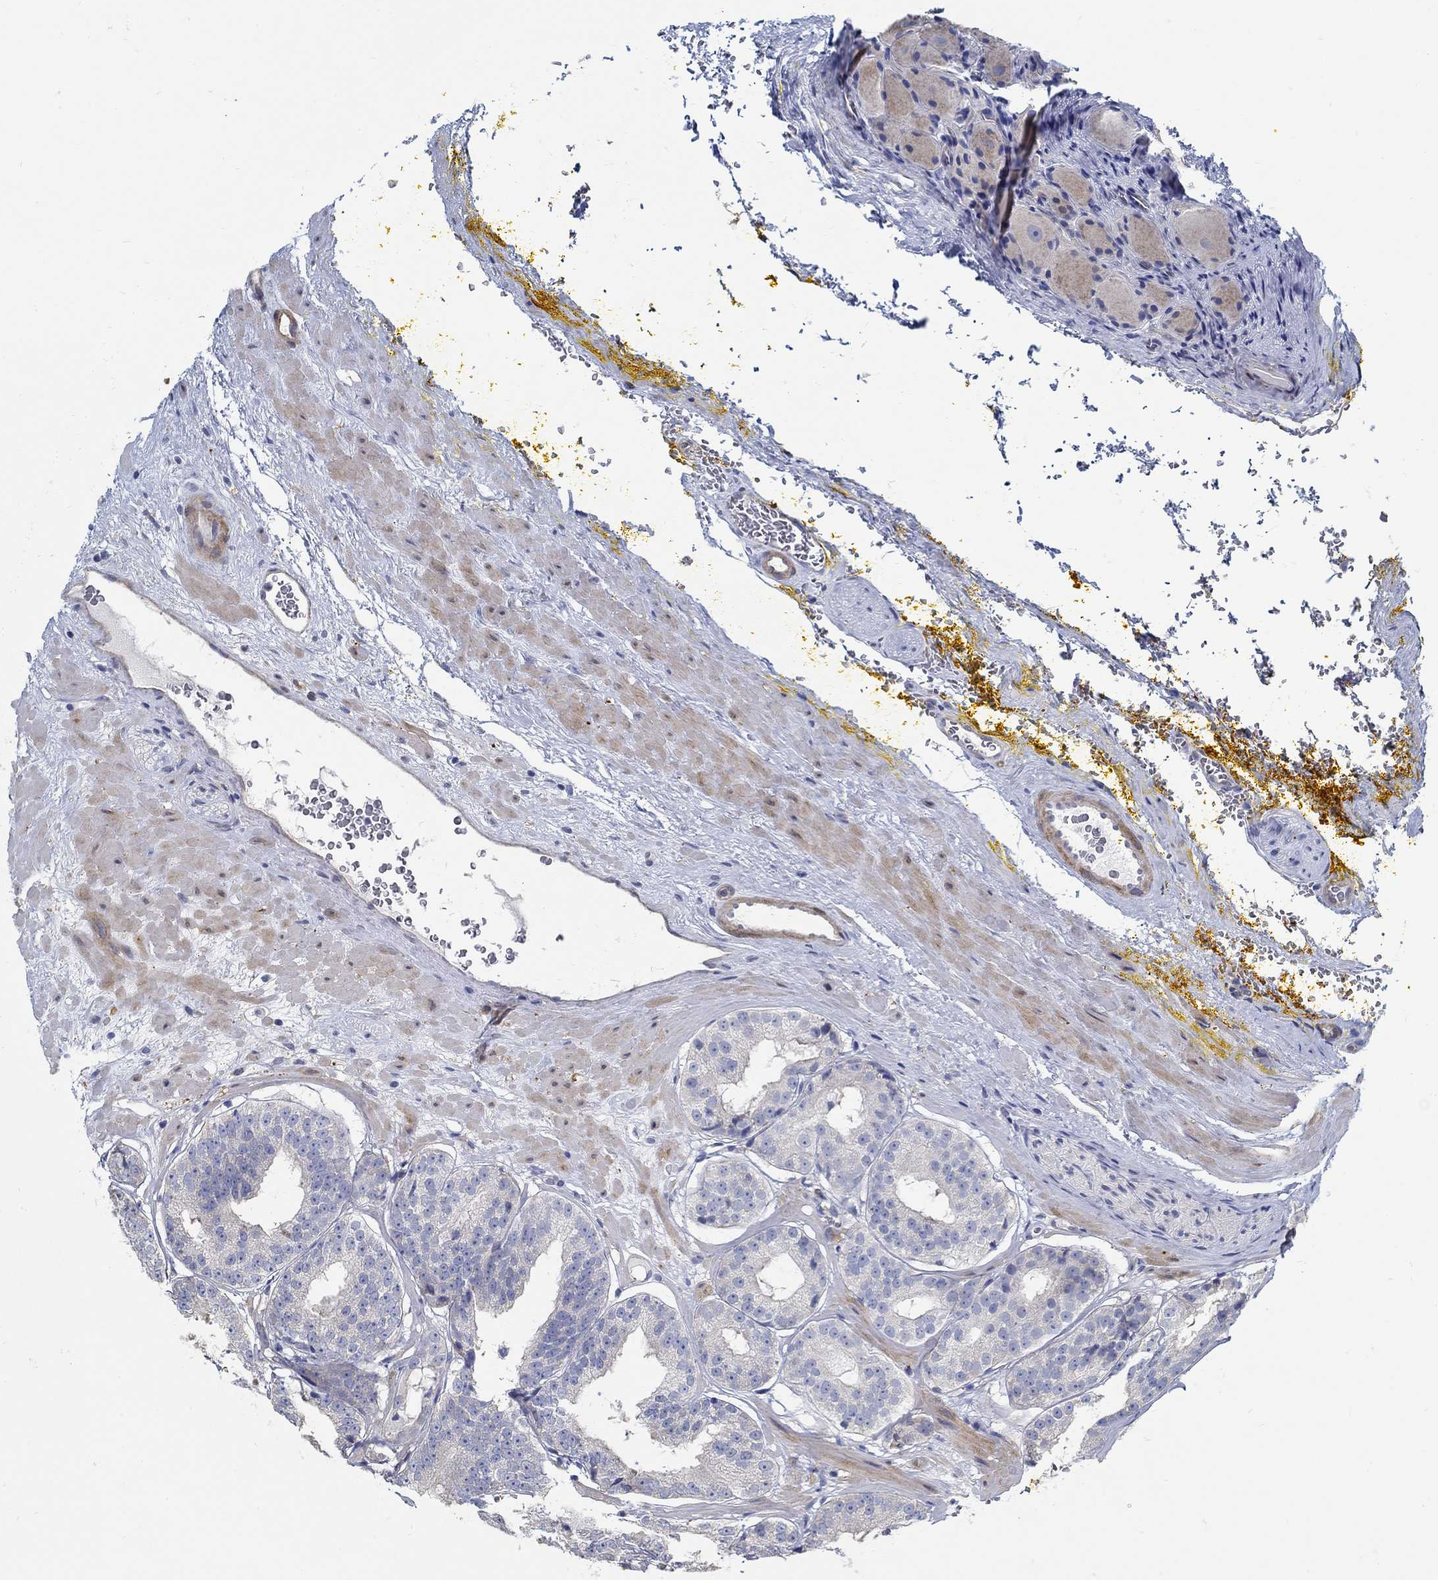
{"staining": {"intensity": "negative", "quantity": "none", "location": "none"}, "tissue": "prostate cancer", "cell_type": "Tumor cells", "image_type": "cancer", "snomed": [{"axis": "morphology", "description": "Adenocarcinoma, Low grade"}, {"axis": "topography", "description": "Prostate"}], "caption": "Immunohistochemistry image of neoplastic tissue: prostate adenocarcinoma (low-grade) stained with DAB shows no significant protein expression in tumor cells.", "gene": "C15orf39", "patient": {"sex": "male", "age": 60}}